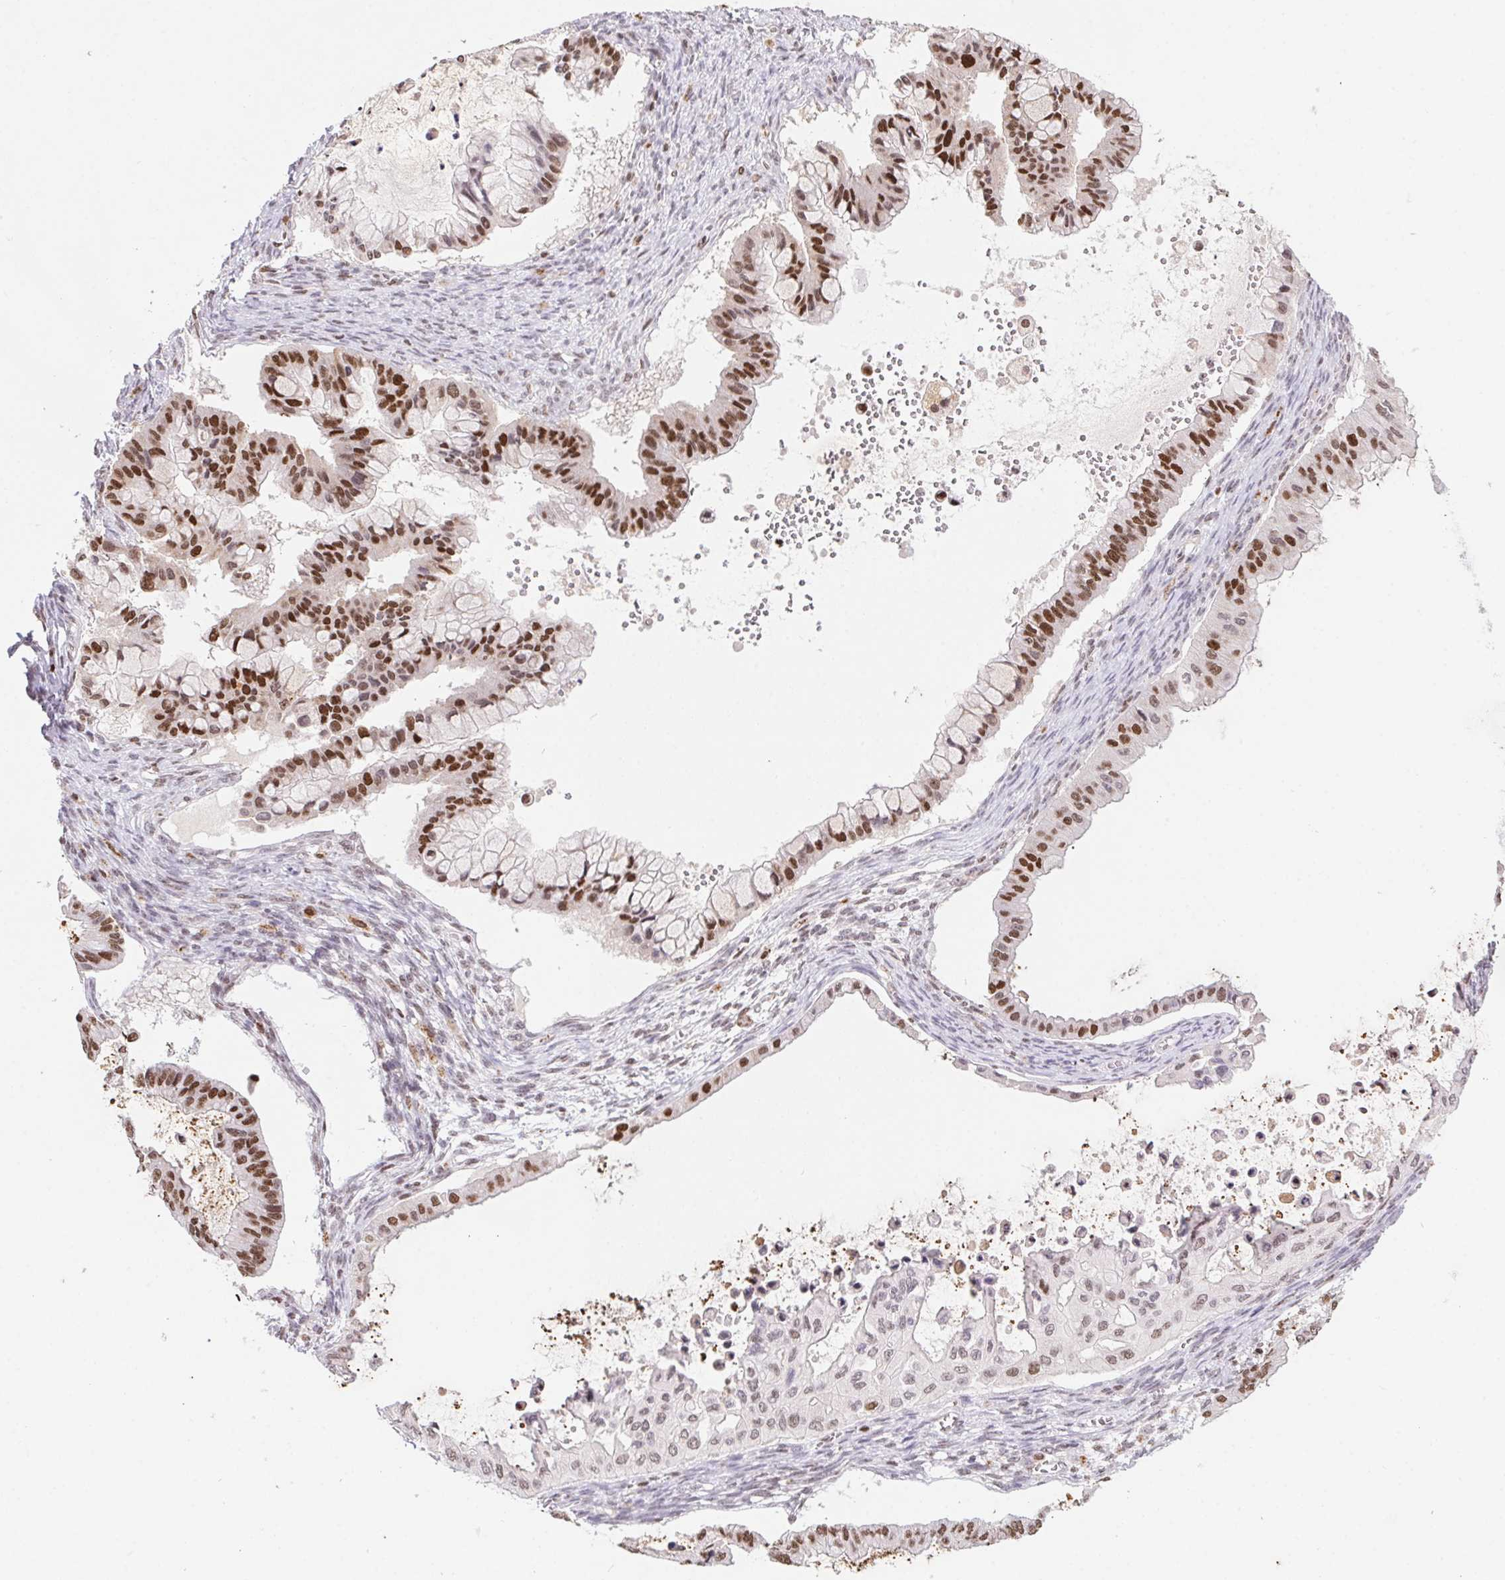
{"staining": {"intensity": "moderate", "quantity": ">75%", "location": "nuclear"}, "tissue": "ovarian cancer", "cell_type": "Tumor cells", "image_type": "cancer", "snomed": [{"axis": "morphology", "description": "Cystadenocarcinoma, mucinous, NOS"}, {"axis": "topography", "description": "Ovary"}], "caption": "The immunohistochemical stain labels moderate nuclear staining in tumor cells of ovarian cancer (mucinous cystadenocarcinoma) tissue.", "gene": "POLD3", "patient": {"sex": "female", "age": 72}}